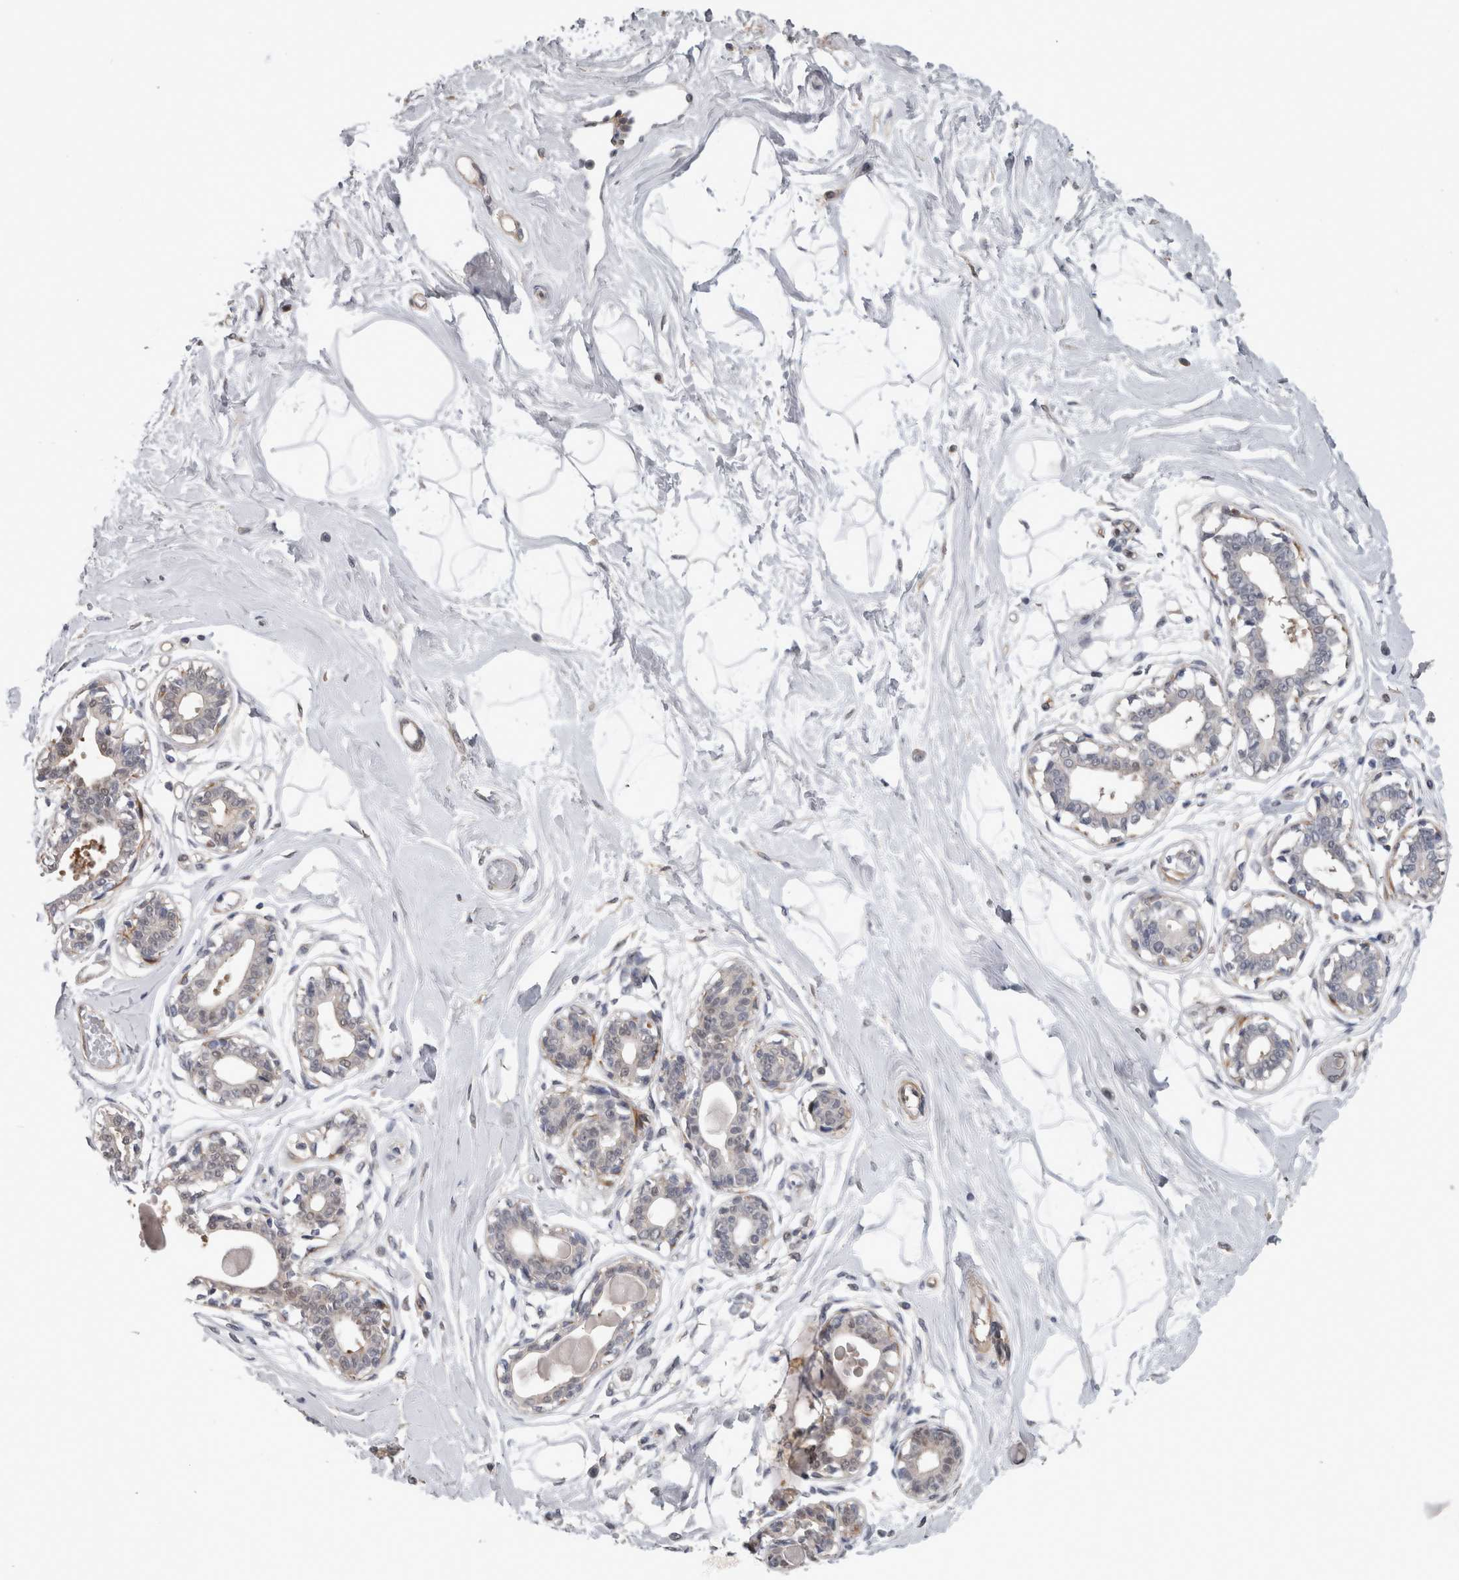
{"staining": {"intensity": "negative", "quantity": "none", "location": "none"}, "tissue": "breast", "cell_type": "Adipocytes", "image_type": "normal", "snomed": [{"axis": "morphology", "description": "Normal tissue, NOS"}, {"axis": "topography", "description": "Breast"}], "caption": "A histopathology image of breast stained for a protein exhibits no brown staining in adipocytes. (DAB (3,3'-diaminobenzidine) IHC, high magnification).", "gene": "NAPRT", "patient": {"sex": "female", "age": 45}}